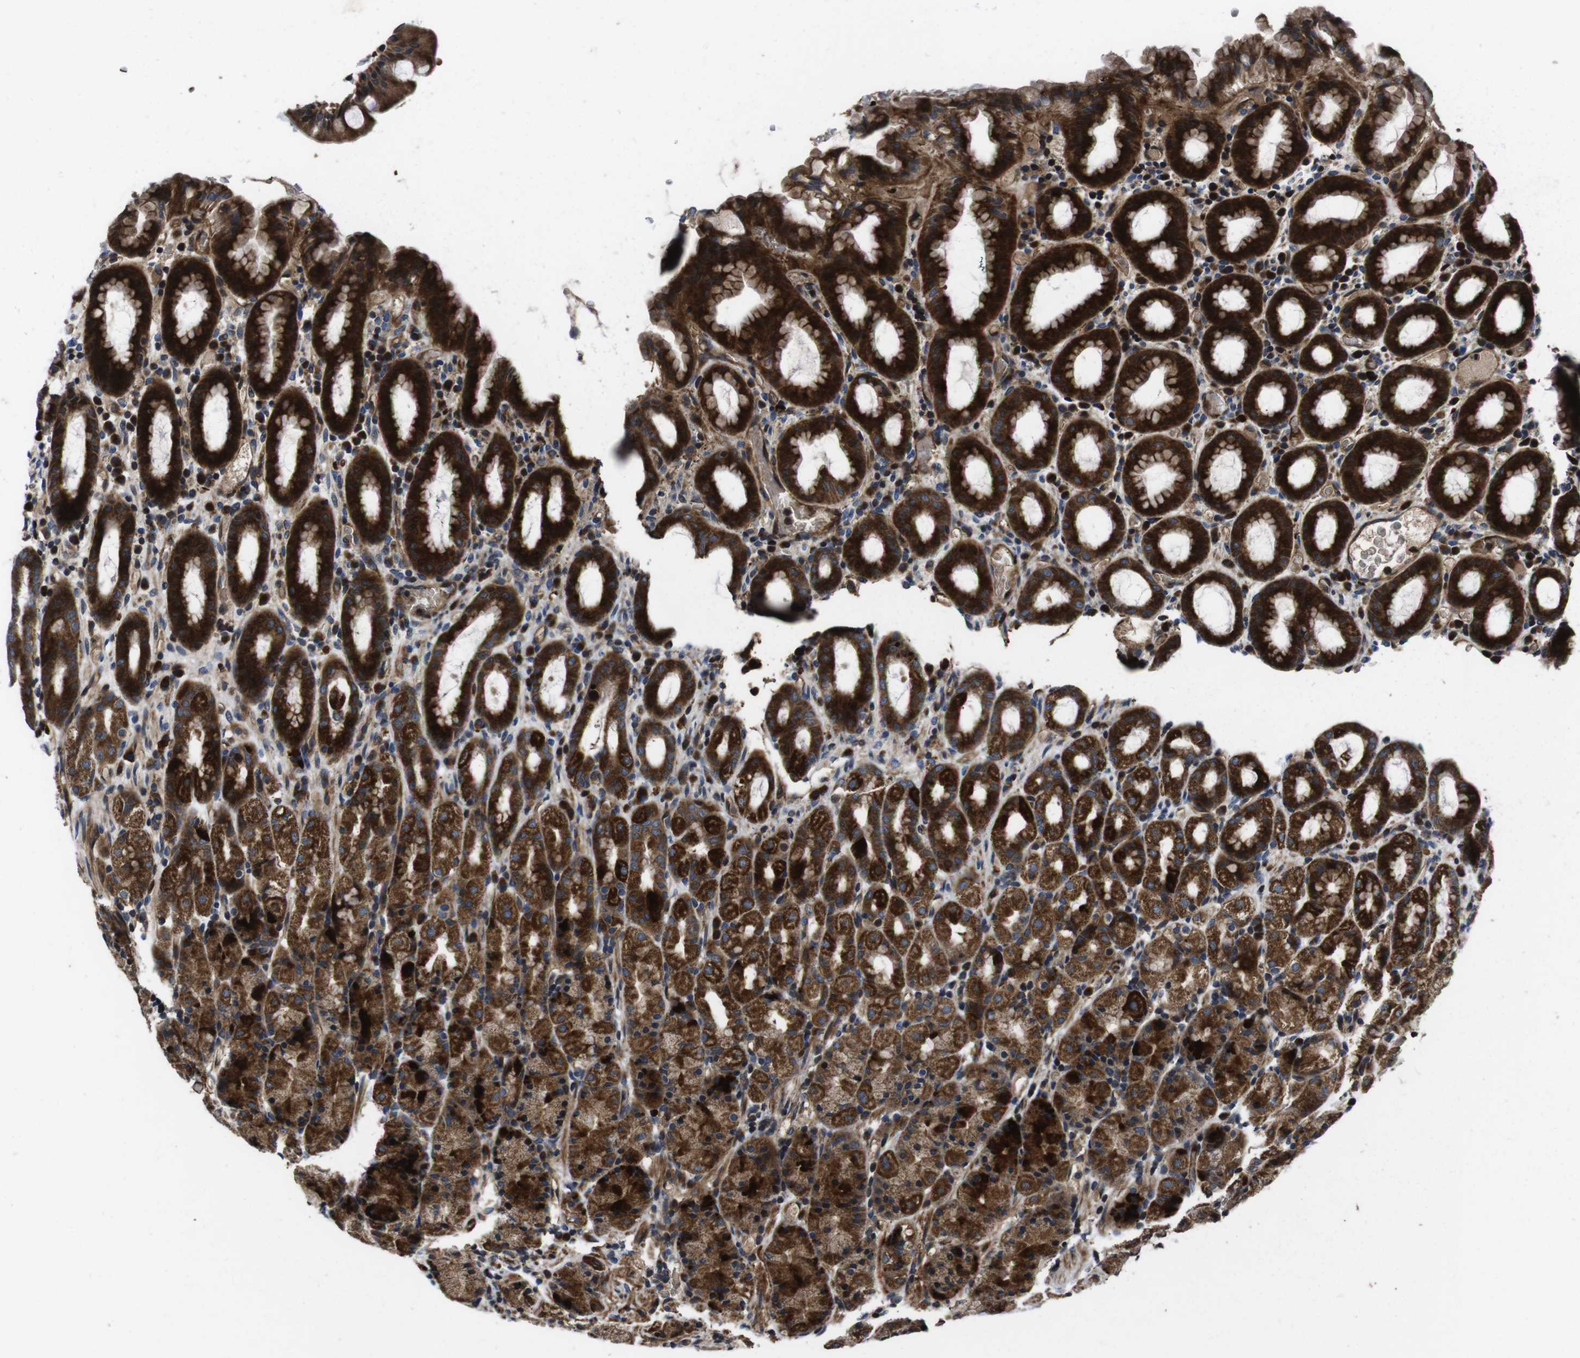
{"staining": {"intensity": "strong", "quantity": ">75%", "location": "cytoplasmic/membranous"}, "tissue": "stomach", "cell_type": "Glandular cells", "image_type": "normal", "snomed": [{"axis": "morphology", "description": "Normal tissue, NOS"}, {"axis": "topography", "description": "Stomach, upper"}], "caption": "A brown stain labels strong cytoplasmic/membranous positivity of a protein in glandular cells of unremarkable stomach.", "gene": "SMYD3", "patient": {"sex": "male", "age": 68}}